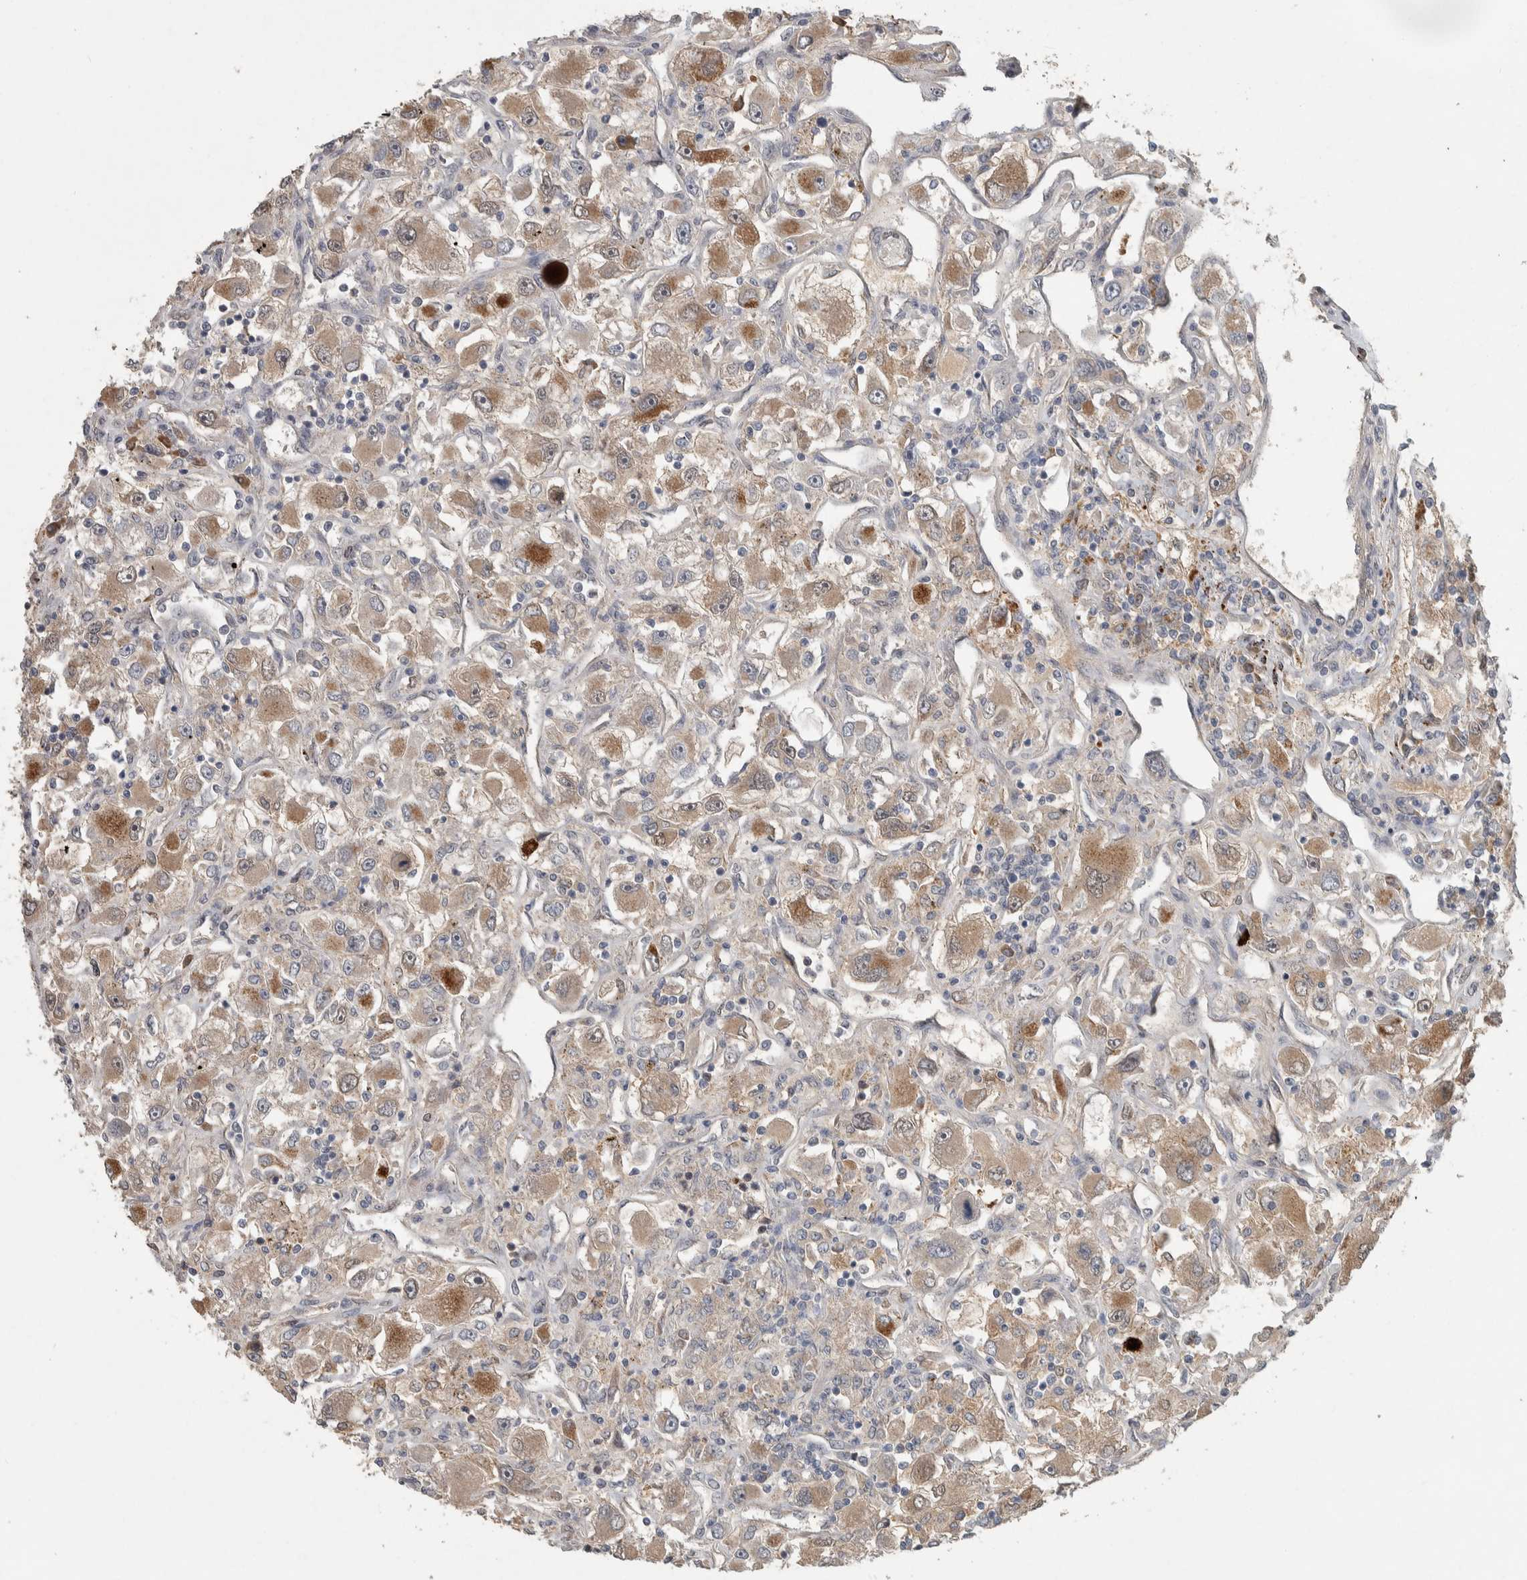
{"staining": {"intensity": "moderate", "quantity": "25%-75%", "location": "cytoplasmic/membranous"}, "tissue": "renal cancer", "cell_type": "Tumor cells", "image_type": "cancer", "snomed": [{"axis": "morphology", "description": "Adenocarcinoma, NOS"}, {"axis": "topography", "description": "Kidney"}], "caption": "Immunohistochemistry of renal adenocarcinoma displays medium levels of moderate cytoplasmic/membranous positivity in about 25%-75% of tumor cells. Nuclei are stained in blue.", "gene": "CHRM3", "patient": {"sex": "female", "age": 52}}